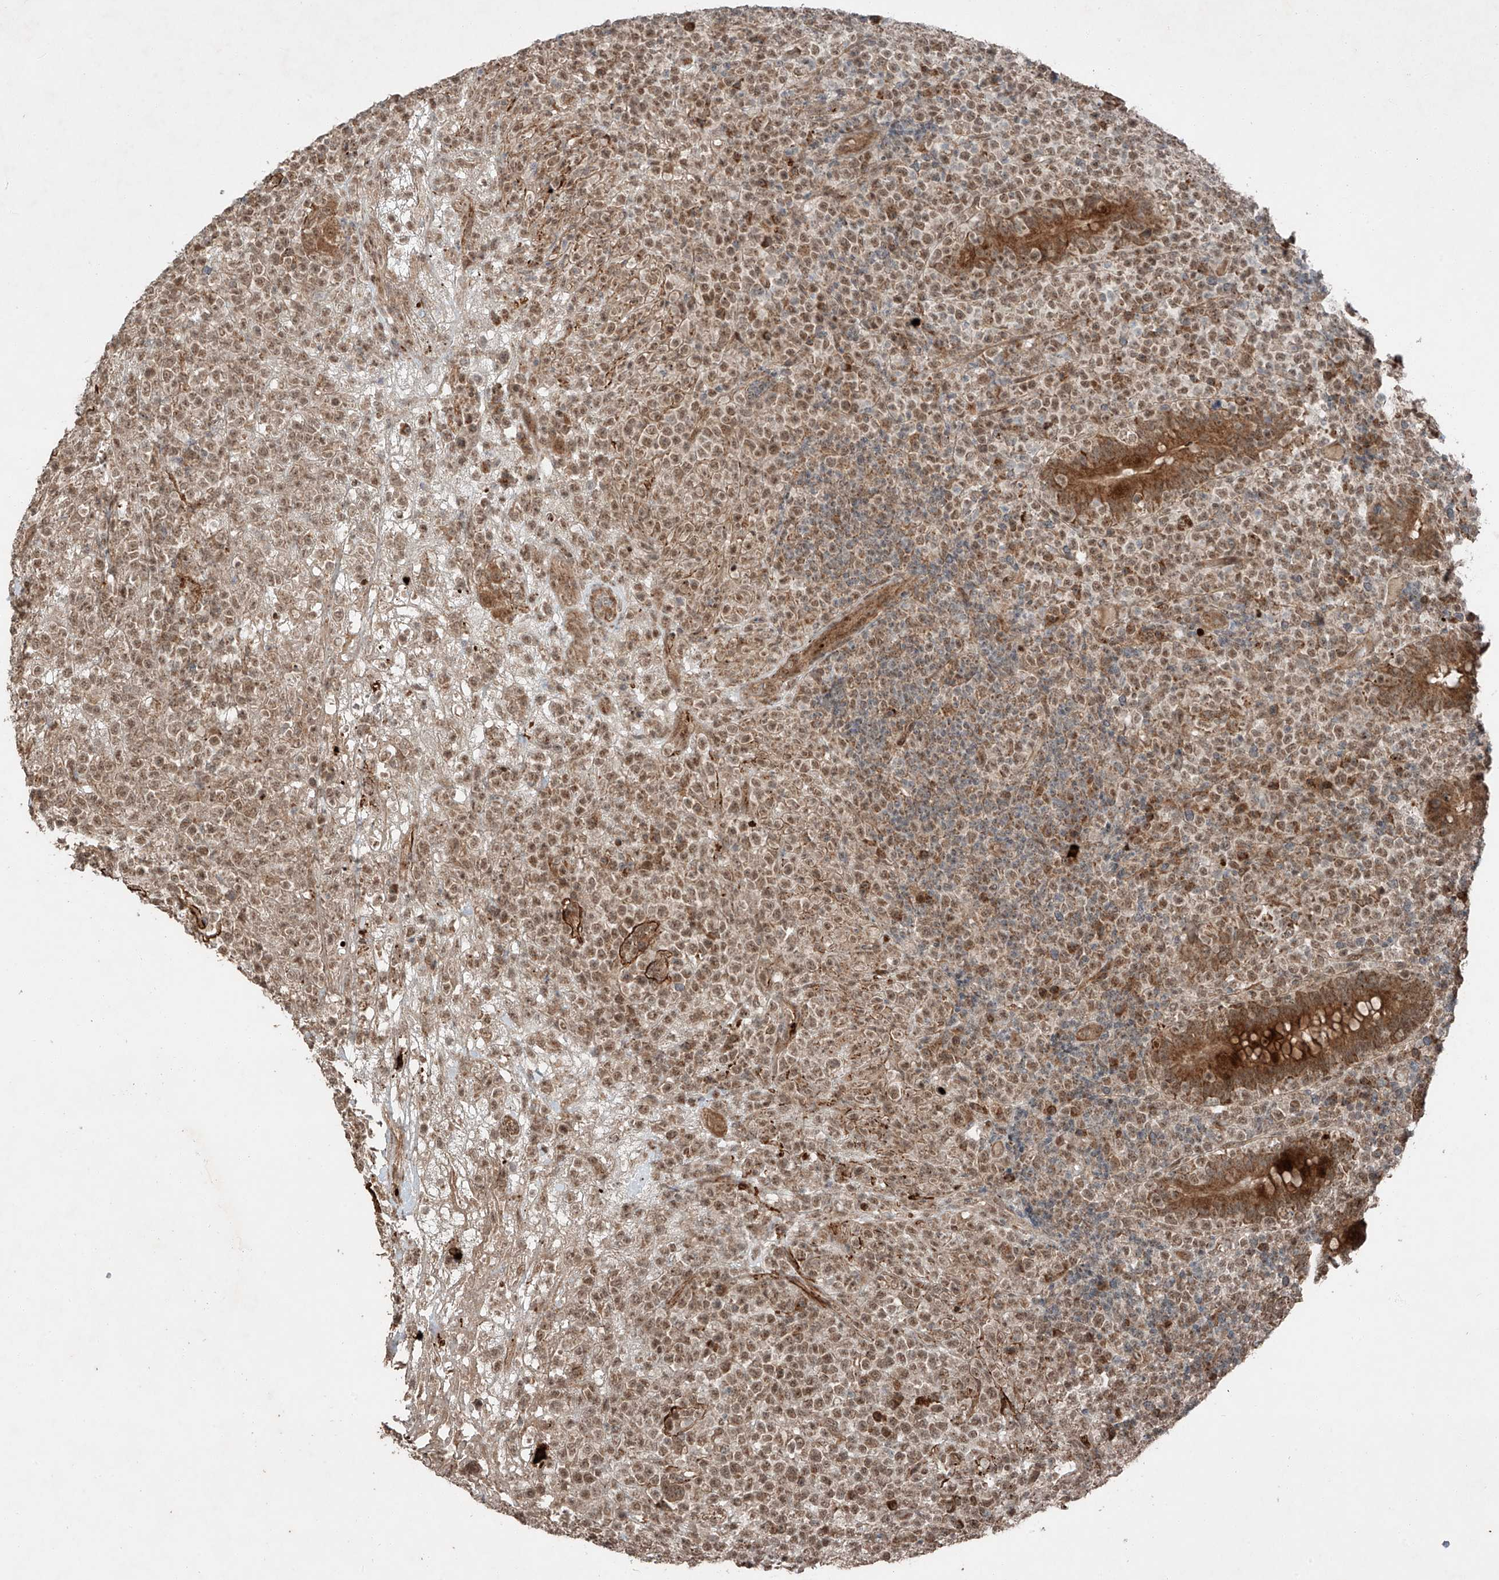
{"staining": {"intensity": "moderate", "quantity": ">75%", "location": "cytoplasmic/membranous,nuclear"}, "tissue": "lymphoma", "cell_type": "Tumor cells", "image_type": "cancer", "snomed": [{"axis": "morphology", "description": "Malignant lymphoma, non-Hodgkin's type, High grade"}, {"axis": "topography", "description": "Colon"}], "caption": "Immunohistochemical staining of malignant lymphoma, non-Hodgkin's type (high-grade) shows medium levels of moderate cytoplasmic/membranous and nuclear protein expression in about >75% of tumor cells.", "gene": "ZNF620", "patient": {"sex": "female", "age": 53}}